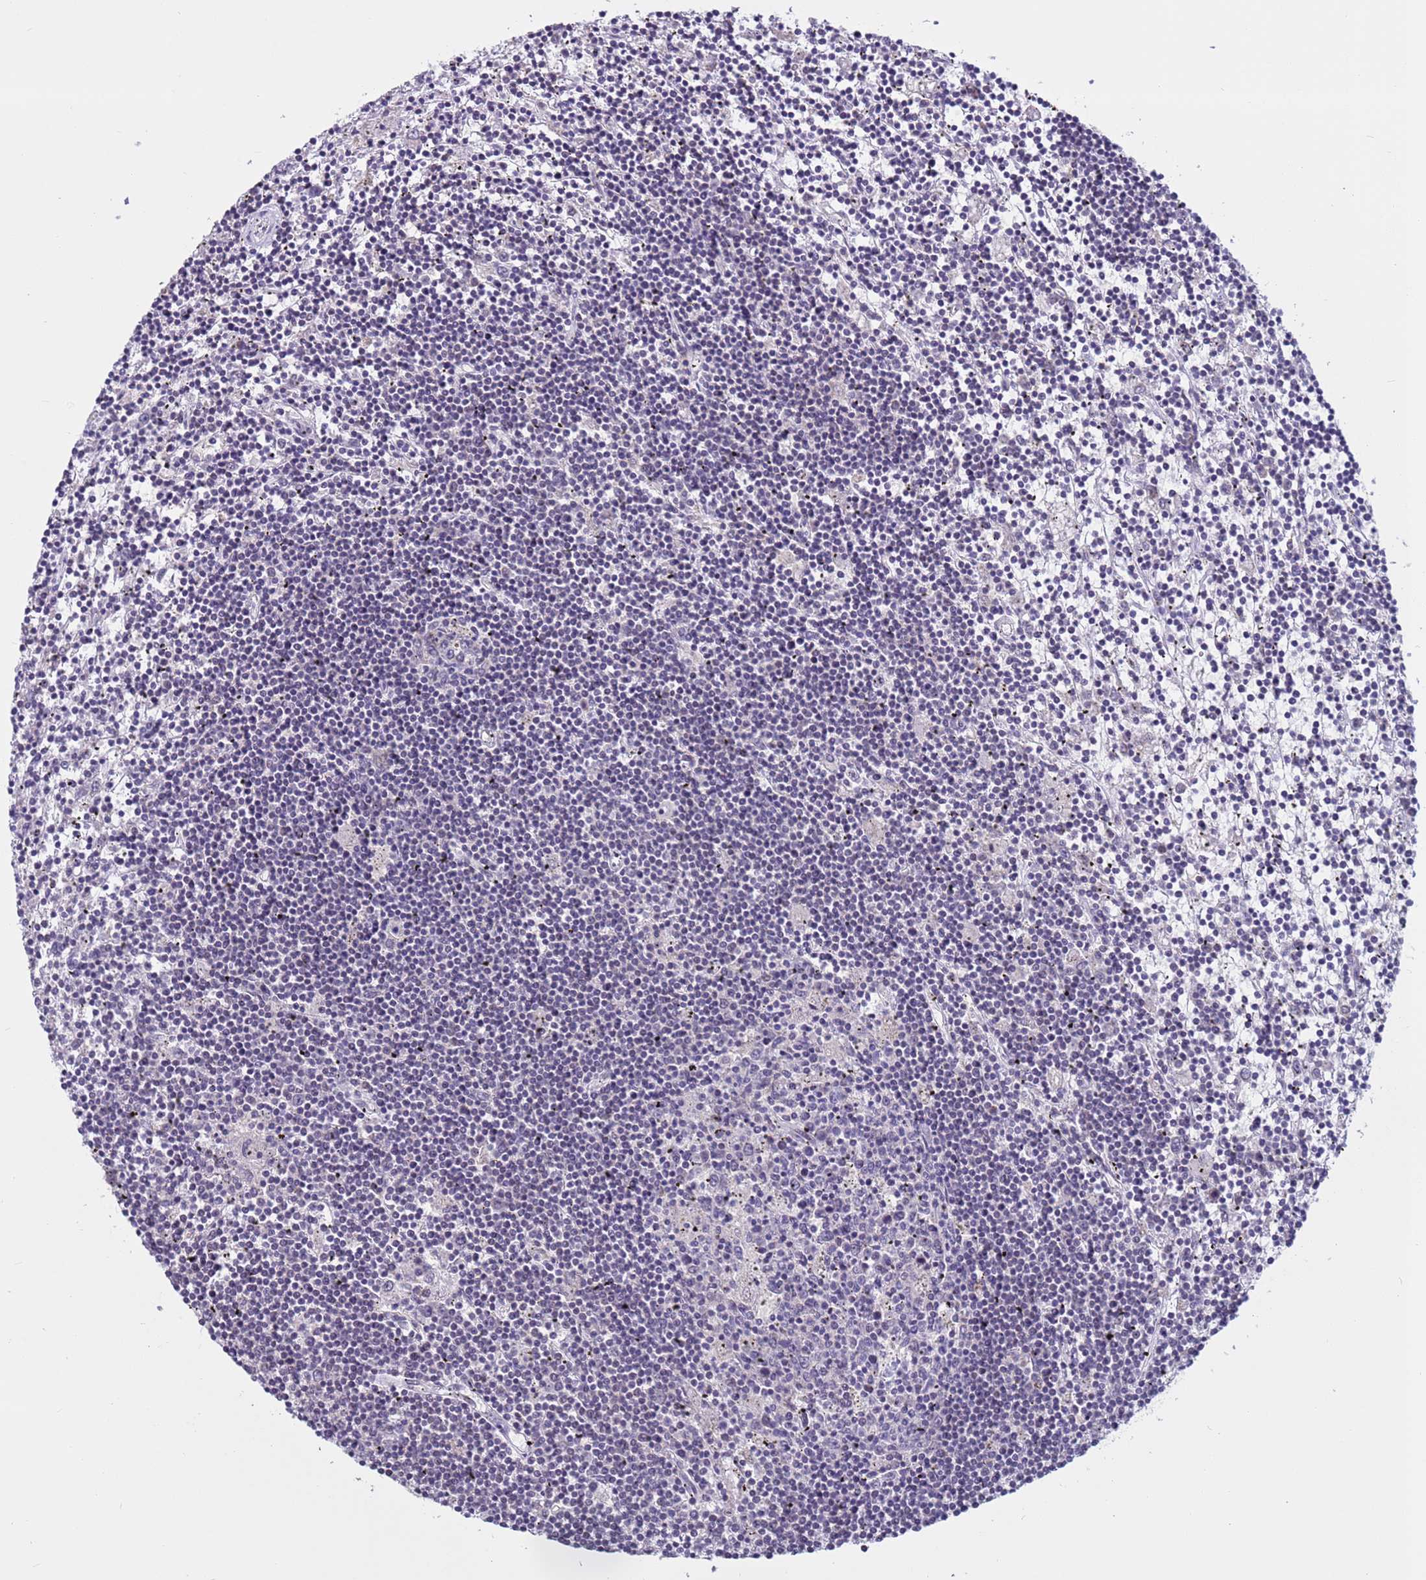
{"staining": {"intensity": "negative", "quantity": "none", "location": "none"}, "tissue": "lymphoma", "cell_type": "Tumor cells", "image_type": "cancer", "snomed": [{"axis": "morphology", "description": "Malignant lymphoma, non-Hodgkin's type, Low grade"}, {"axis": "topography", "description": "Spleen"}], "caption": "This is an immunohistochemistry histopathology image of human malignant lymphoma, non-Hodgkin's type (low-grade). There is no expression in tumor cells.", "gene": "CDK2AP2", "patient": {"sex": "male", "age": 76}}